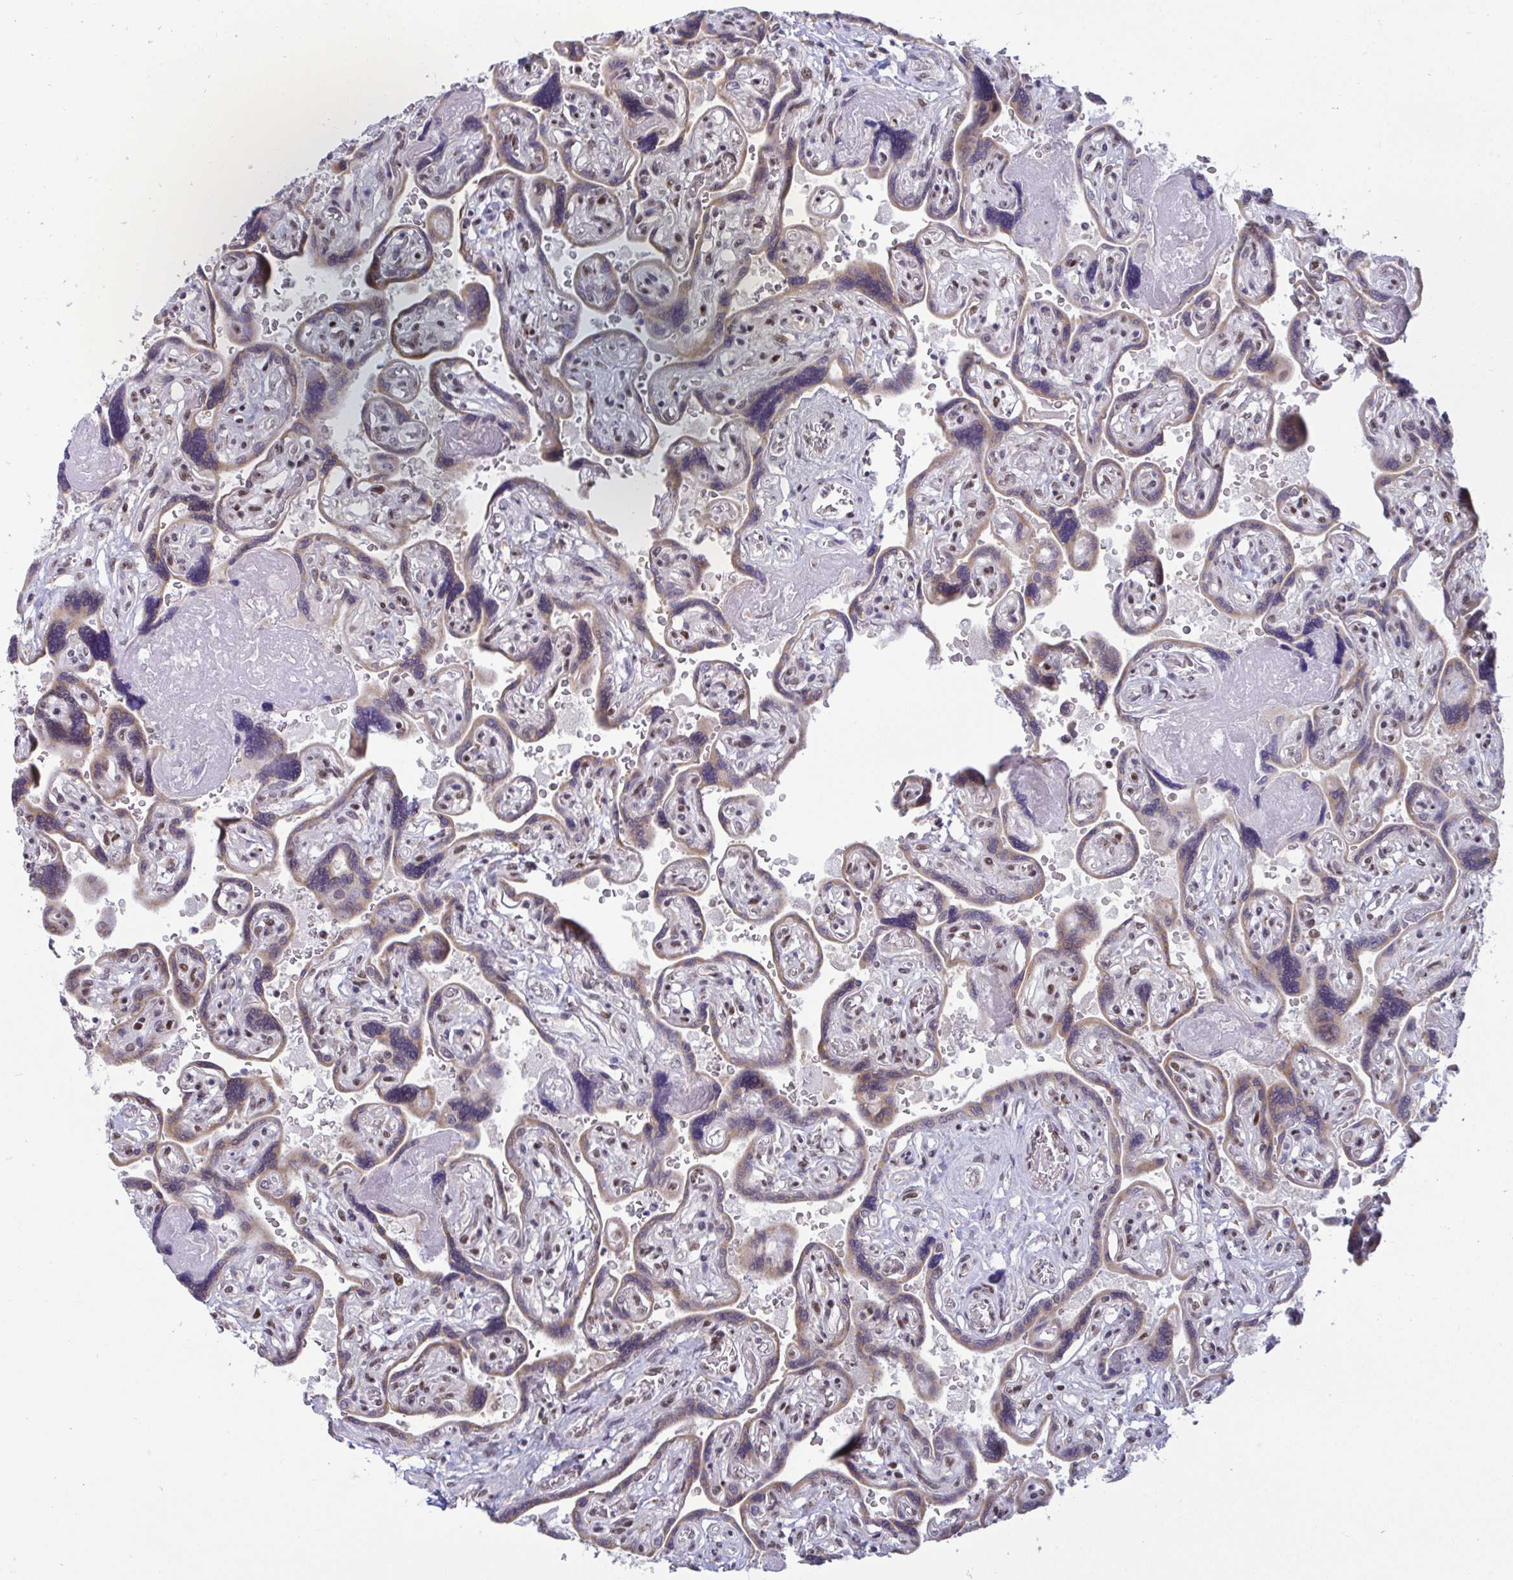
{"staining": {"intensity": "strong", "quantity": ">75%", "location": "nuclear"}, "tissue": "placenta", "cell_type": "Decidual cells", "image_type": "normal", "snomed": [{"axis": "morphology", "description": "Normal tissue, NOS"}, {"axis": "topography", "description": "Placenta"}], "caption": "DAB (3,3'-diaminobenzidine) immunohistochemical staining of benign human placenta shows strong nuclear protein positivity in about >75% of decidual cells. The protein is shown in brown color, while the nuclei are stained blue.", "gene": "WBP11", "patient": {"sex": "female", "age": 32}}